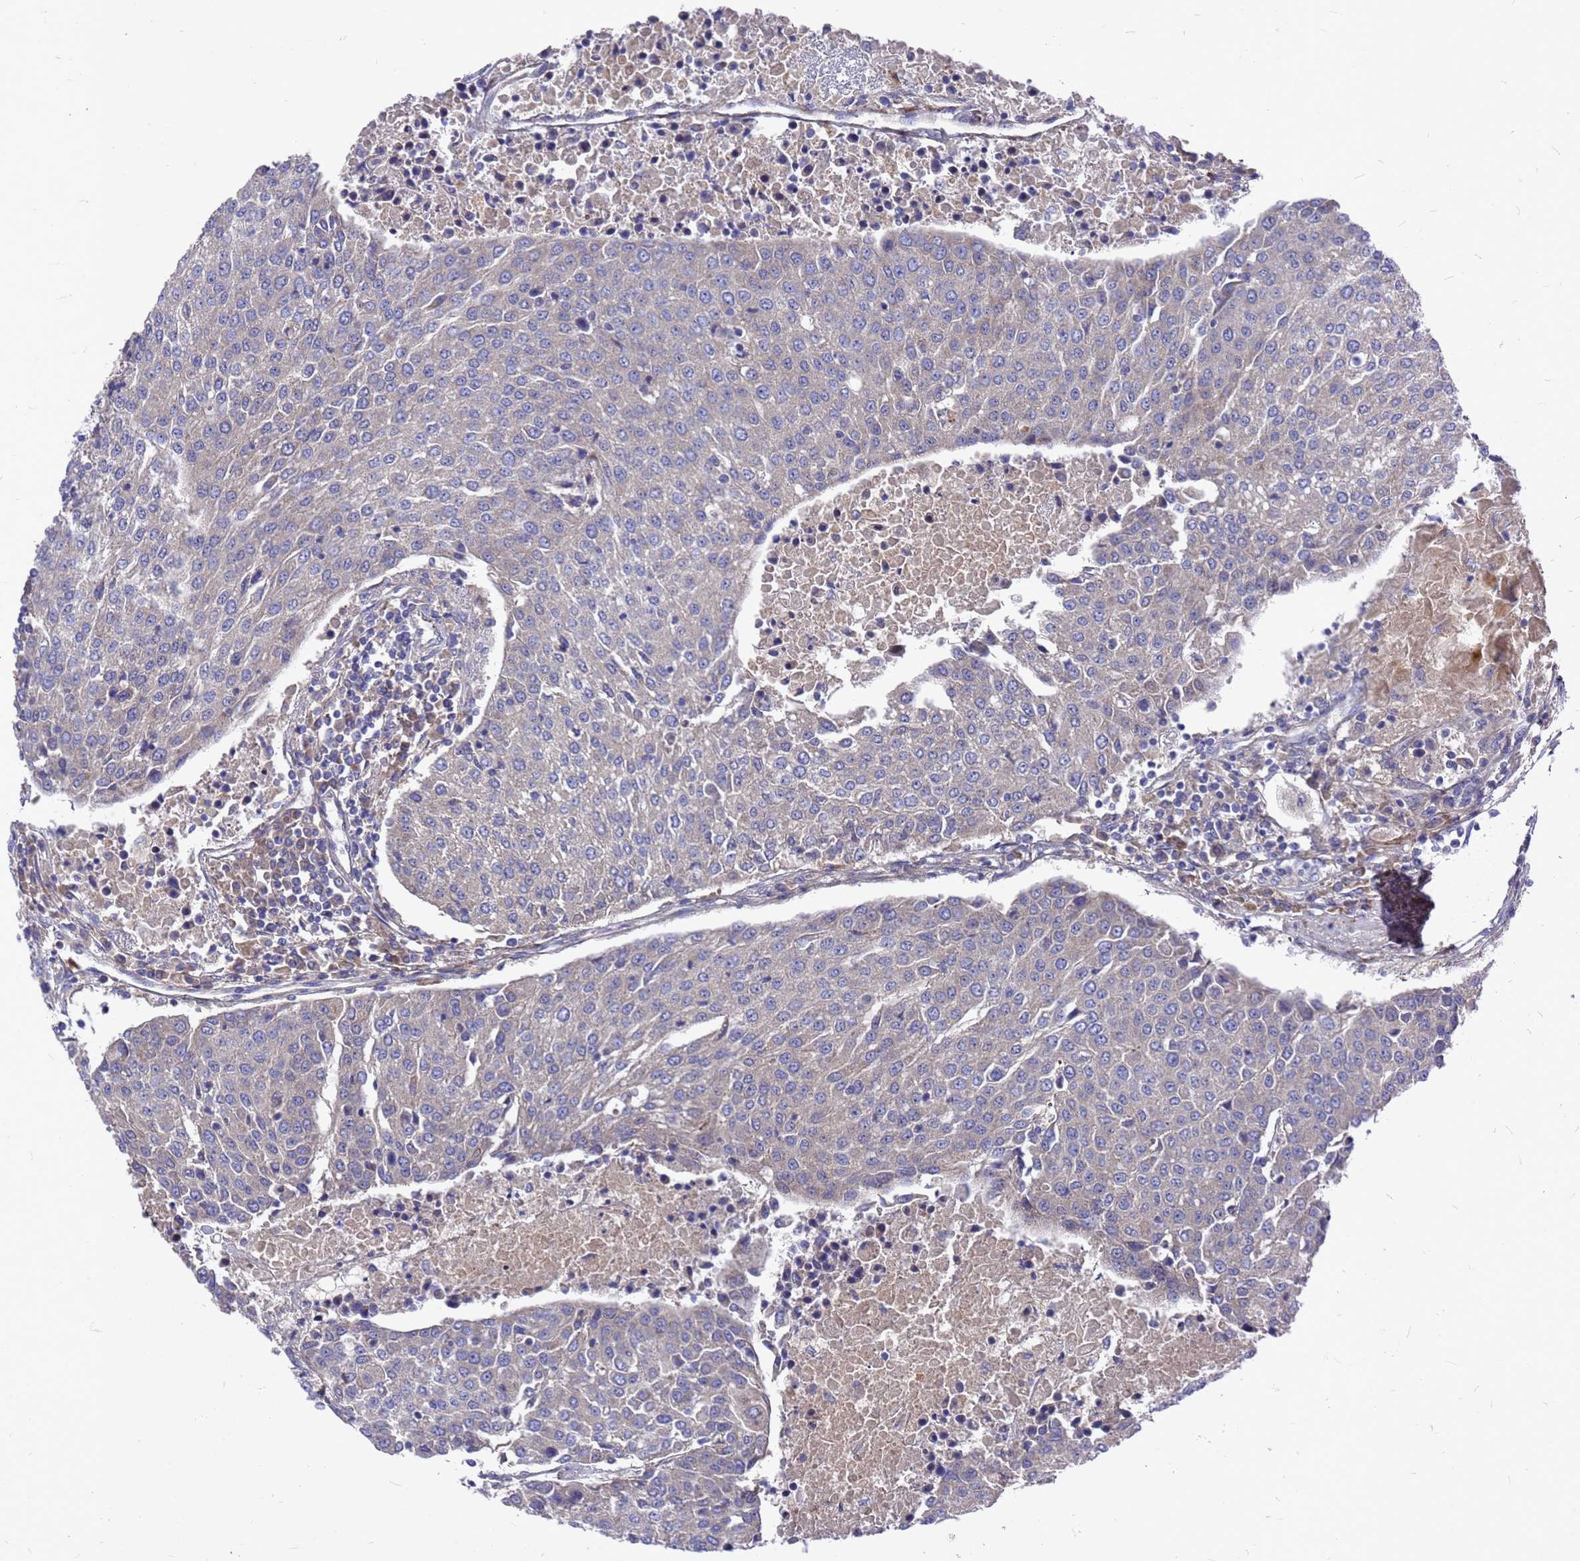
{"staining": {"intensity": "negative", "quantity": "none", "location": "none"}, "tissue": "urothelial cancer", "cell_type": "Tumor cells", "image_type": "cancer", "snomed": [{"axis": "morphology", "description": "Urothelial carcinoma, High grade"}, {"axis": "topography", "description": "Urinary bladder"}], "caption": "High power microscopy photomicrograph of an immunohistochemistry (IHC) image of high-grade urothelial carcinoma, revealing no significant positivity in tumor cells. (Stains: DAB (3,3'-diaminobenzidine) immunohistochemistry with hematoxylin counter stain, Microscopy: brightfield microscopy at high magnification).", "gene": "ZNF717", "patient": {"sex": "female", "age": 85}}